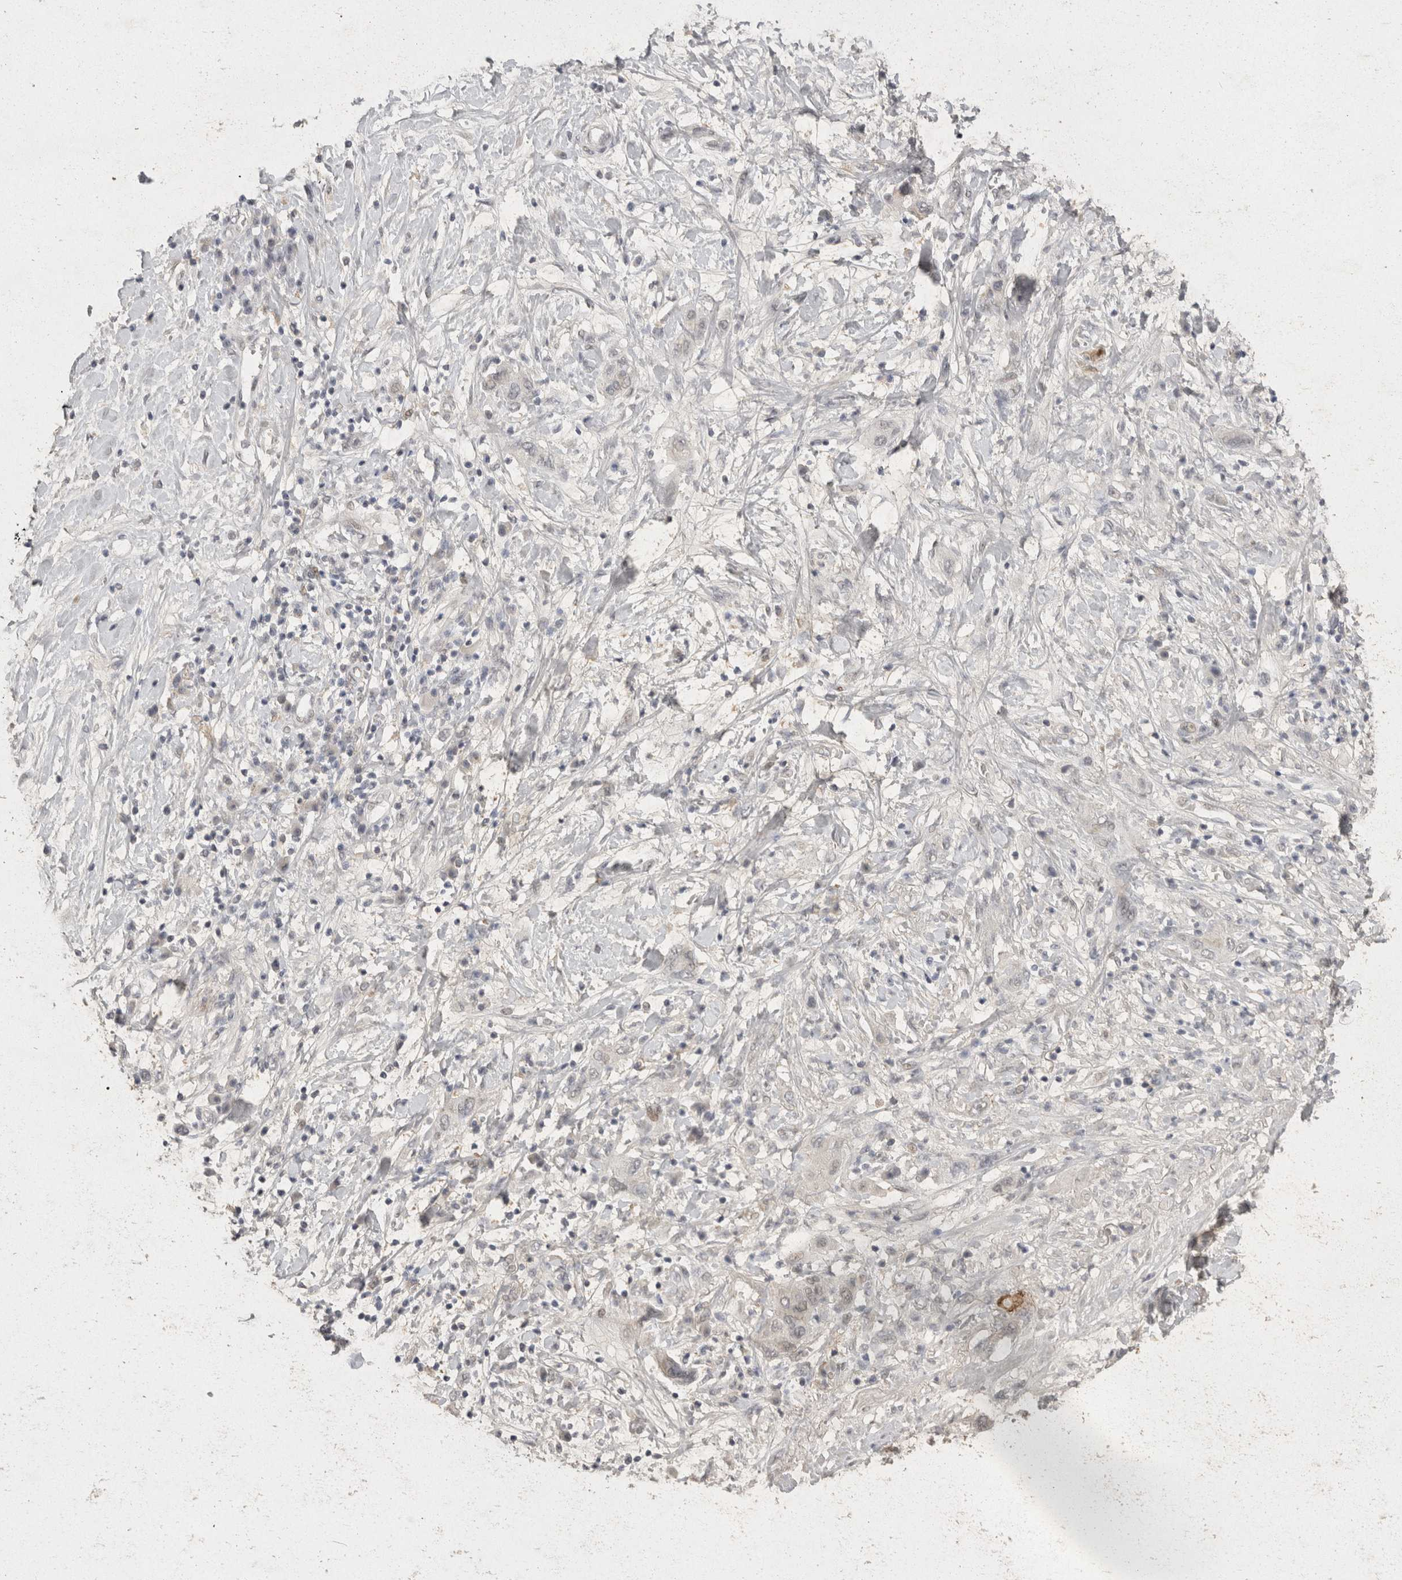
{"staining": {"intensity": "negative", "quantity": "none", "location": "none"}, "tissue": "pancreatic cancer", "cell_type": "Tumor cells", "image_type": "cancer", "snomed": [{"axis": "morphology", "description": "Adenocarcinoma, NOS"}, {"axis": "topography", "description": "Pancreas"}], "caption": "Pancreatic cancer (adenocarcinoma) stained for a protein using immunohistochemistry exhibits no expression tumor cells.", "gene": "TOM1L2", "patient": {"sex": "female", "age": 73}}